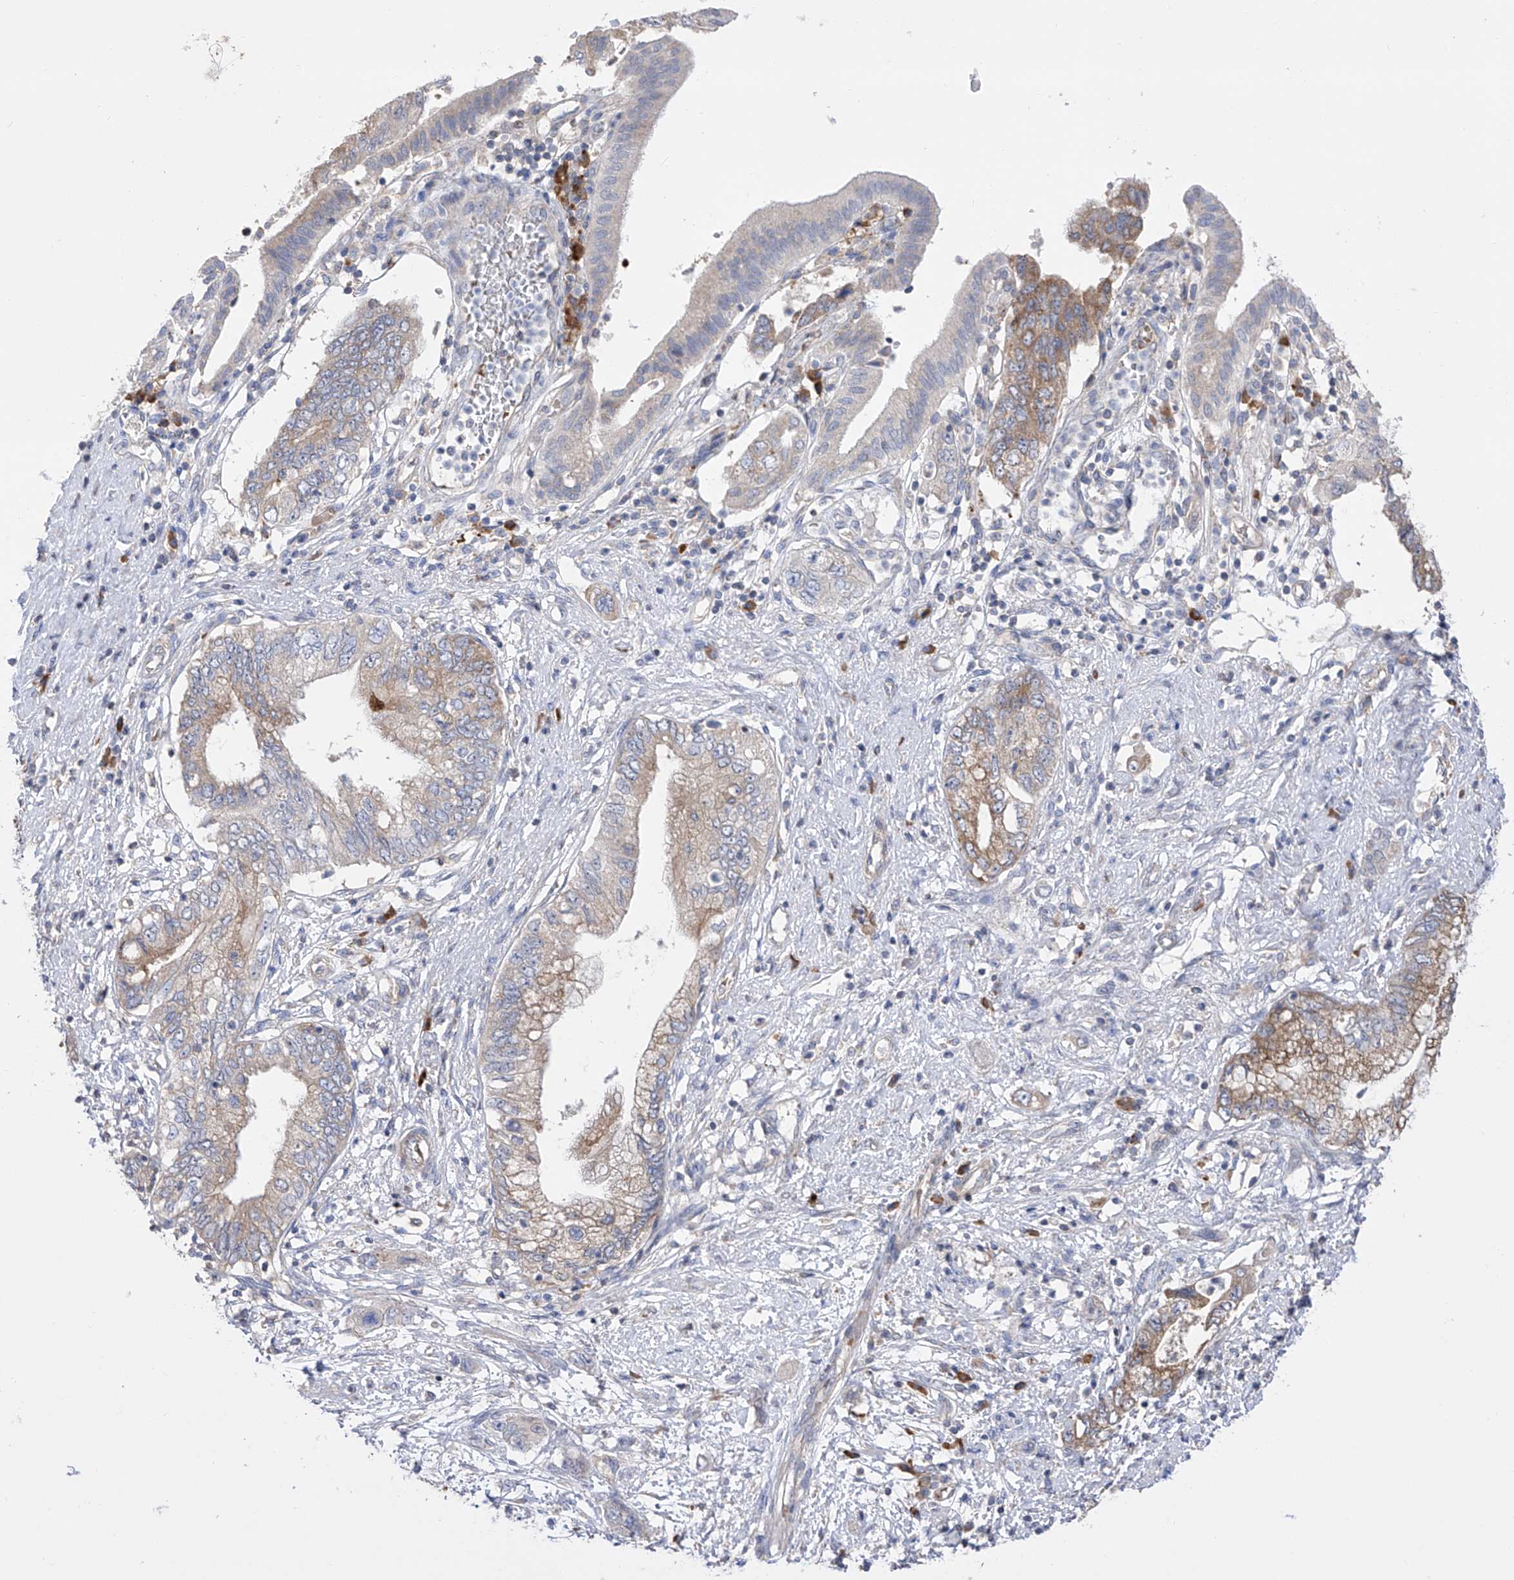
{"staining": {"intensity": "moderate", "quantity": "<25%", "location": "cytoplasmic/membranous"}, "tissue": "pancreatic cancer", "cell_type": "Tumor cells", "image_type": "cancer", "snomed": [{"axis": "morphology", "description": "Adenocarcinoma, NOS"}, {"axis": "topography", "description": "Pancreas"}], "caption": "High-magnification brightfield microscopy of adenocarcinoma (pancreatic) stained with DAB (3,3'-diaminobenzidine) (brown) and counterstained with hematoxylin (blue). tumor cells exhibit moderate cytoplasmic/membranous expression is present in about<25% of cells.", "gene": "NFATC4", "patient": {"sex": "female", "age": 73}}